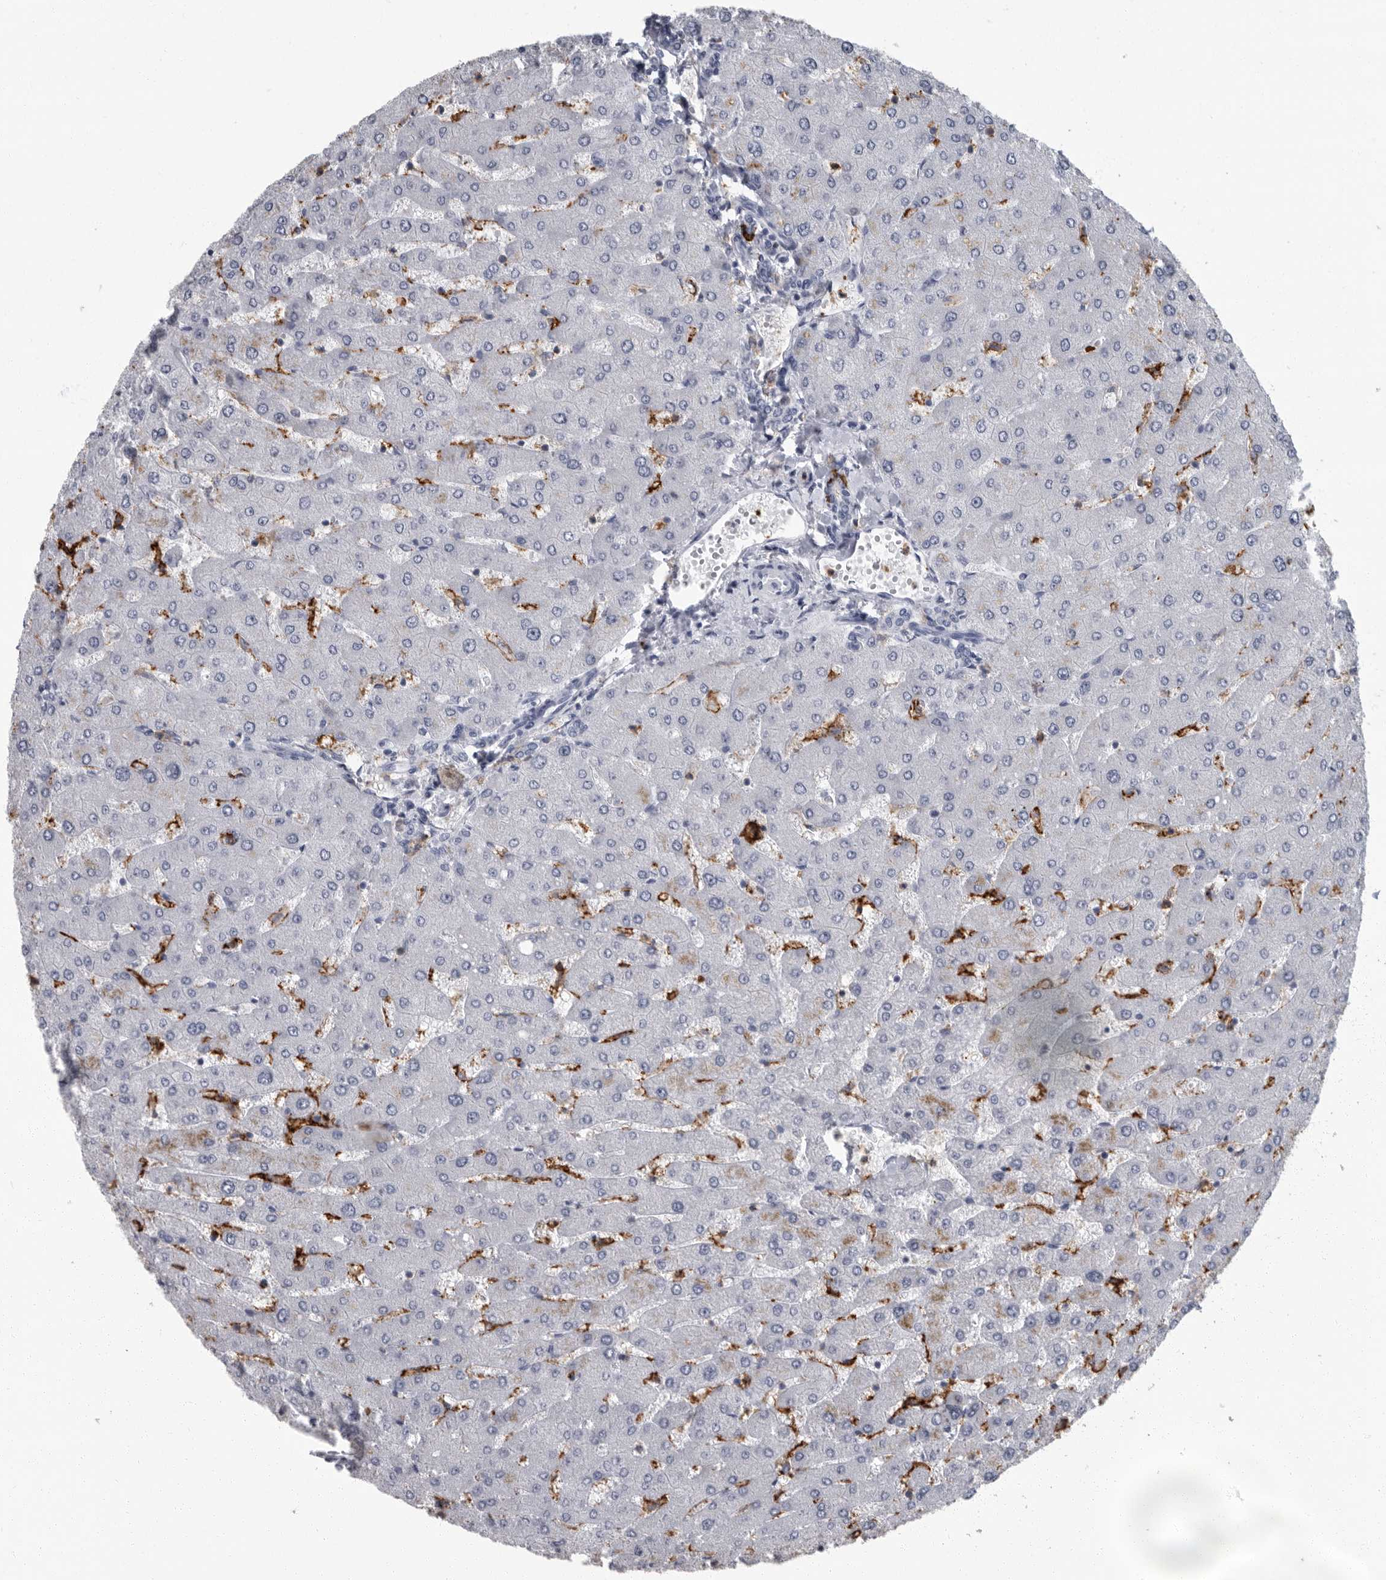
{"staining": {"intensity": "negative", "quantity": "none", "location": "none"}, "tissue": "liver", "cell_type": "Cholangiocytes", "image_type": "normal", "snomed": [{"axis": "morphology", "description": "Normal tissue, NOS"}, {"axis": "topography", "description": "Liver"}], "caption": "High magnification brightfield microscopy of unremarkable liver stained with DAB (brown) and counterstained with hematoxylin (blue): cholangiocytes show no significant positivity.", "gene": "FCER1G", "patient": {"sex": "male", "age": 55}}